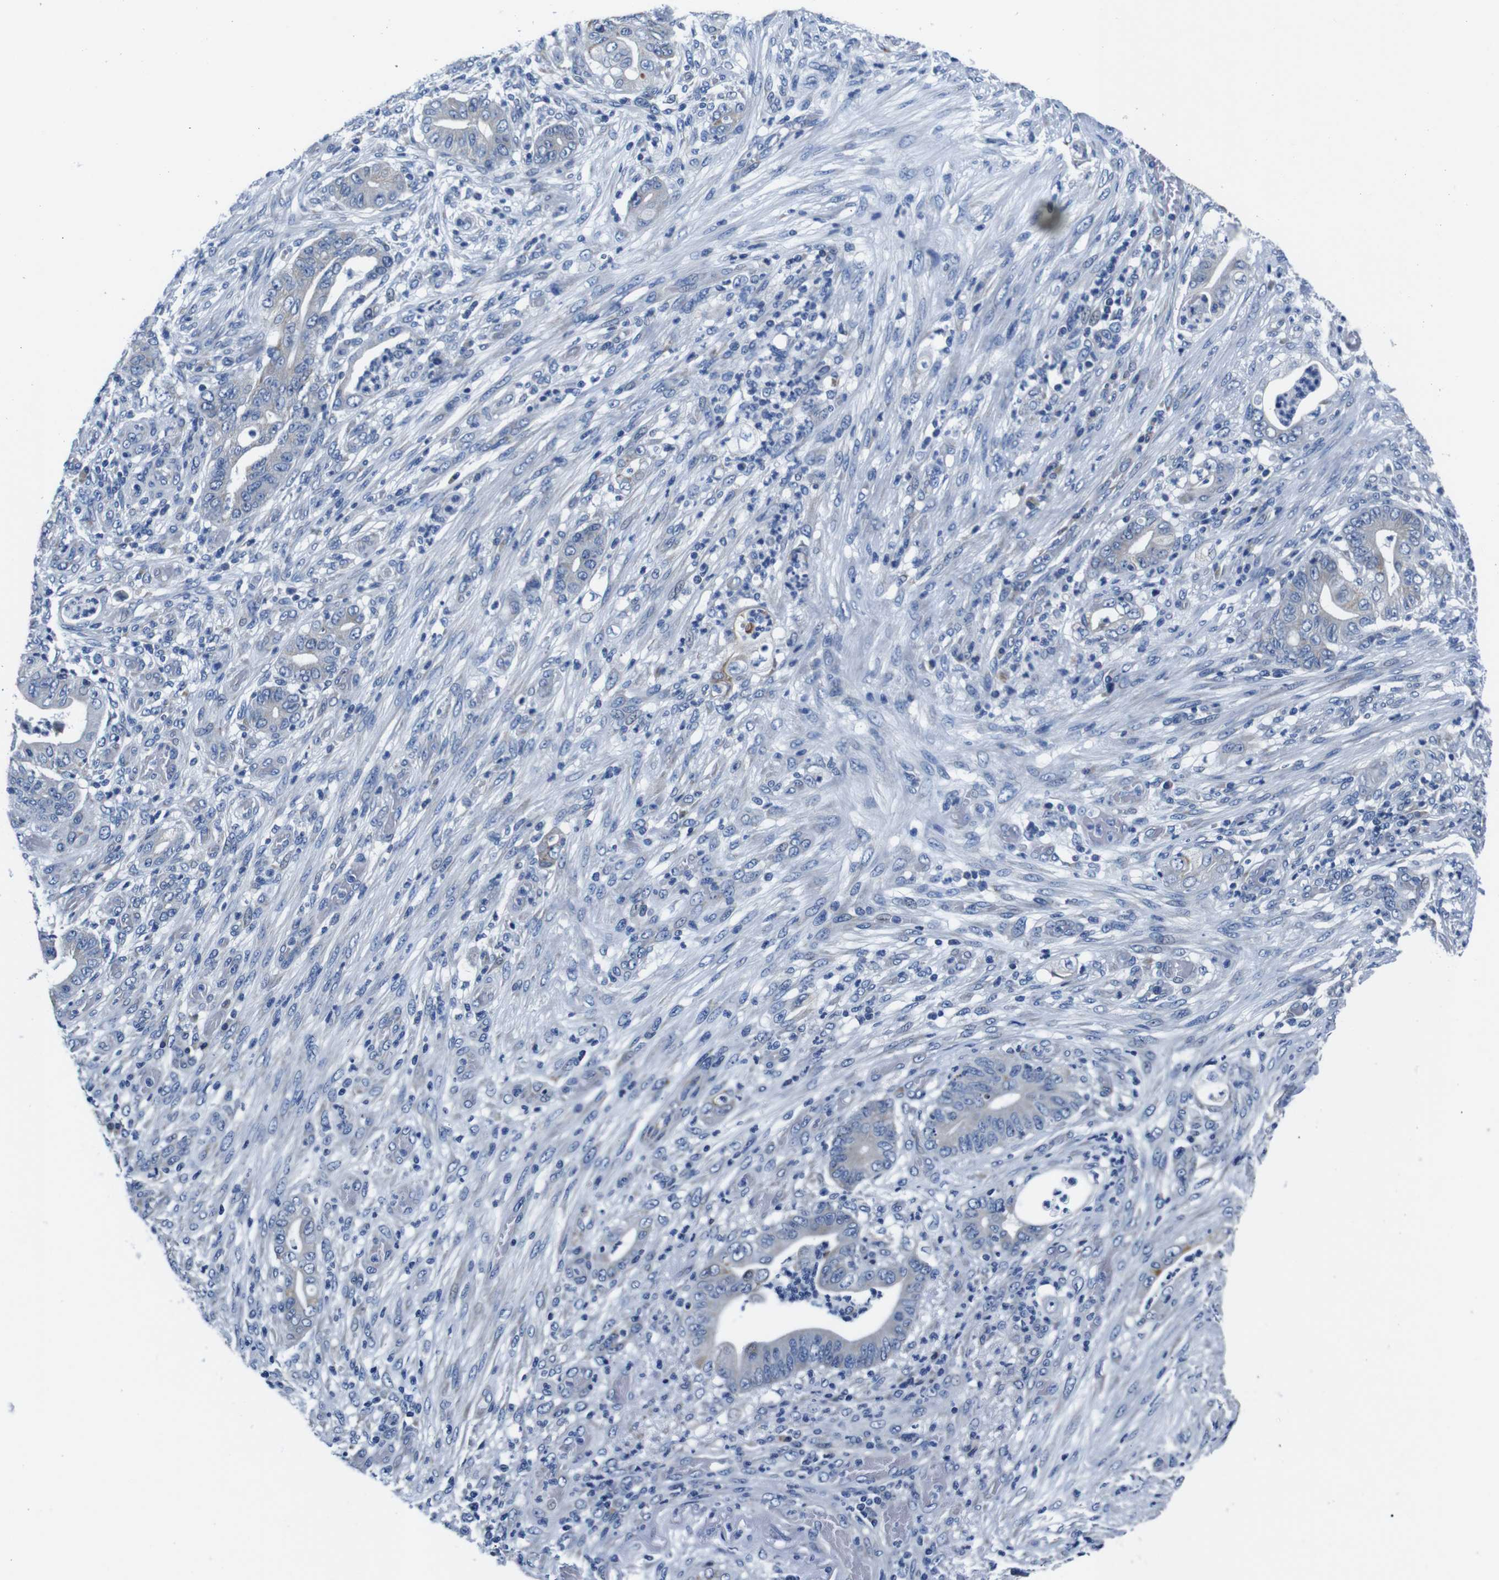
{"staining": {"intensity": "negative", "quantity": "none", "location": "none"}, "tissue": "stomach cancer", "cell_type": "Tumor cells", "image_type": "cancer", "snomed": [{"axis": "morphology", "description": "Adenocarcinoma, NOS"}, {"axis": "topography", "description": "Stomach"}], "caption": "The micrograph displays no staining of tumor cells in adenocarcinoma (stomach).", "gene": "SNX19", "patient": {"sex": "female", "age": 73}}